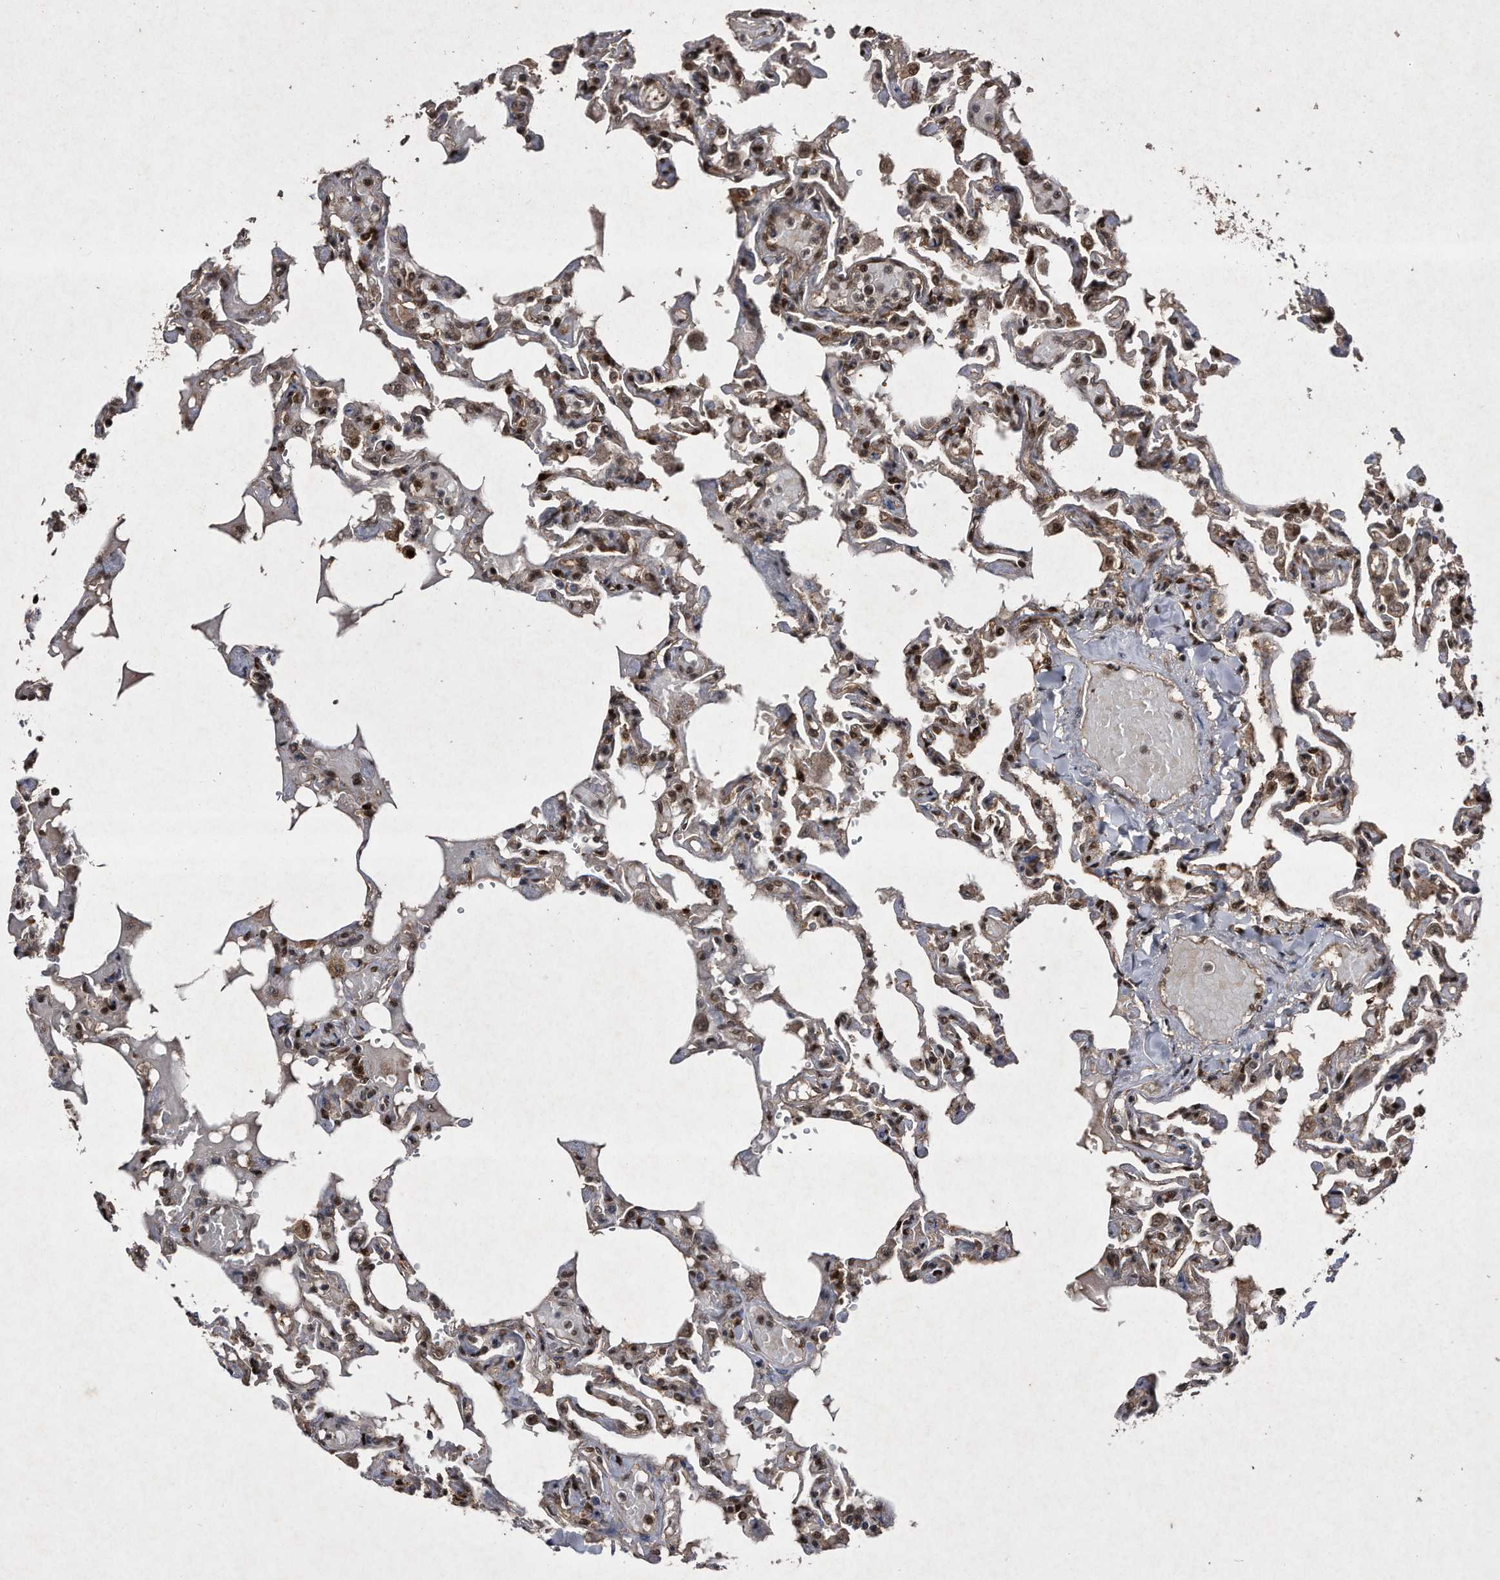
{"staining": {"intensity": "strong", "quantity": "25%-75%", "location": "cytoplasmic/membranous,nuclear"}, "tissue": "lung", "cell_type": "Alveolar cells", "image_type": "normal", "snomed": [{"axis": "morphology", "description": "Normal tissue, NOS"}, {"axis": "topography", "description": "Lung"}], "caption": "An IHC photomicrograph of benign tissue is shown. Protein staining in brown labels strong cytoplasmic/membranous,nuclear positivity in lung within alveolar cells.", "gene": "RAD23B", "patient": {"sex": "male", "age": 21}}